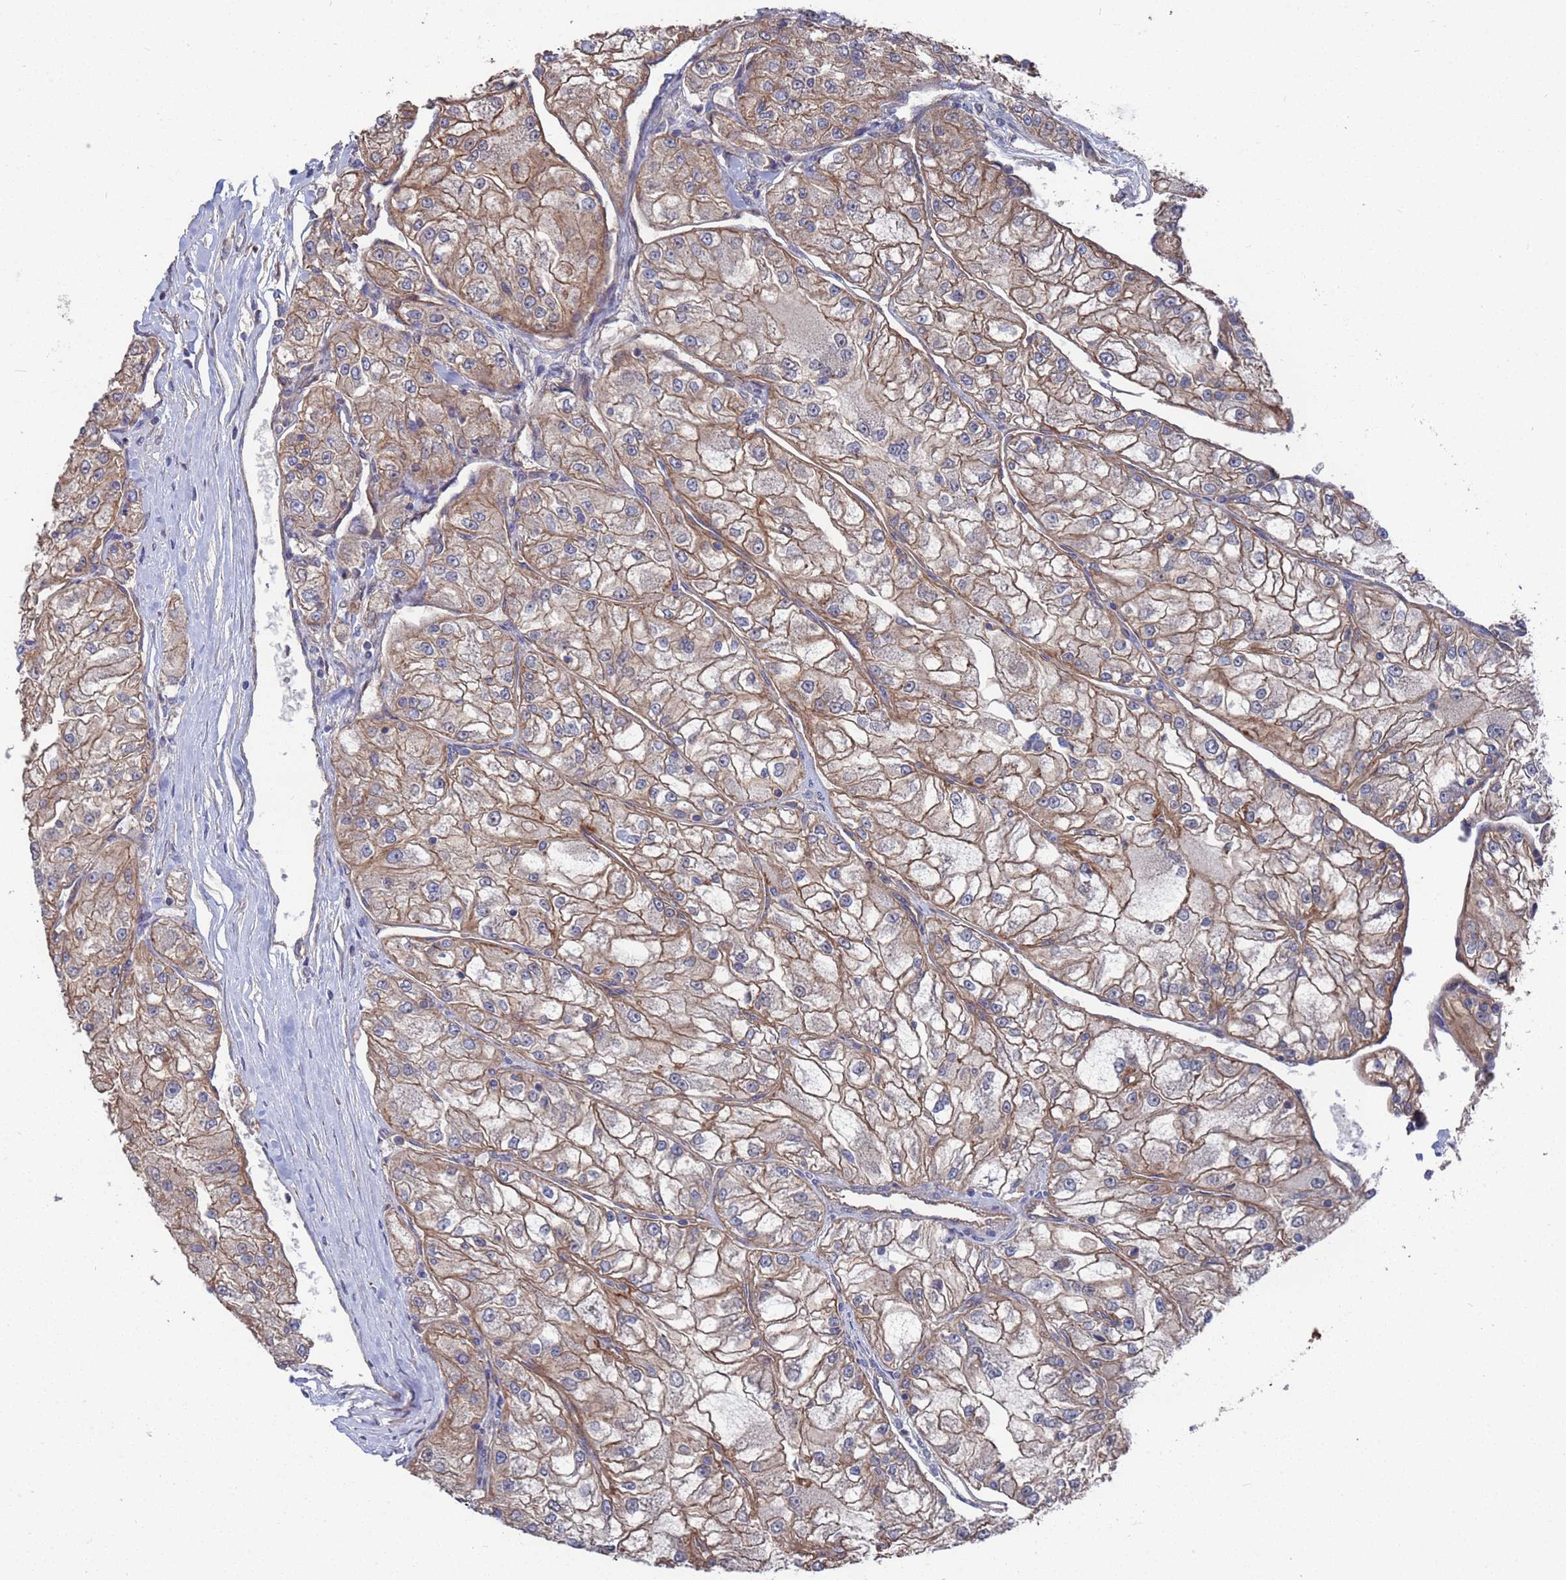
{"staining": {"intensity": "moderate", "quantity": "25%-75%", "location": "cytoplasmic/membranous"}, "tissue": "renal cancer", "cell_type": "Tumor cells", "image_type": "cancer", "snomed": [{"axis": "morphology", "description": "Adenocarcinoma, NOS"}, {"axis": "topography", "description": "Kidney"}], "caption": "This micrograph displays adenocarcinoma (renal) stained with IHC to label a protein in brown. The cytoplasmic/membranous of tumor cells show moderate positivity for the protein. Nuclei are counter-stained blue.", "gene": "NDUFAF6", "patient": {"sex": "female", "age": 72}}